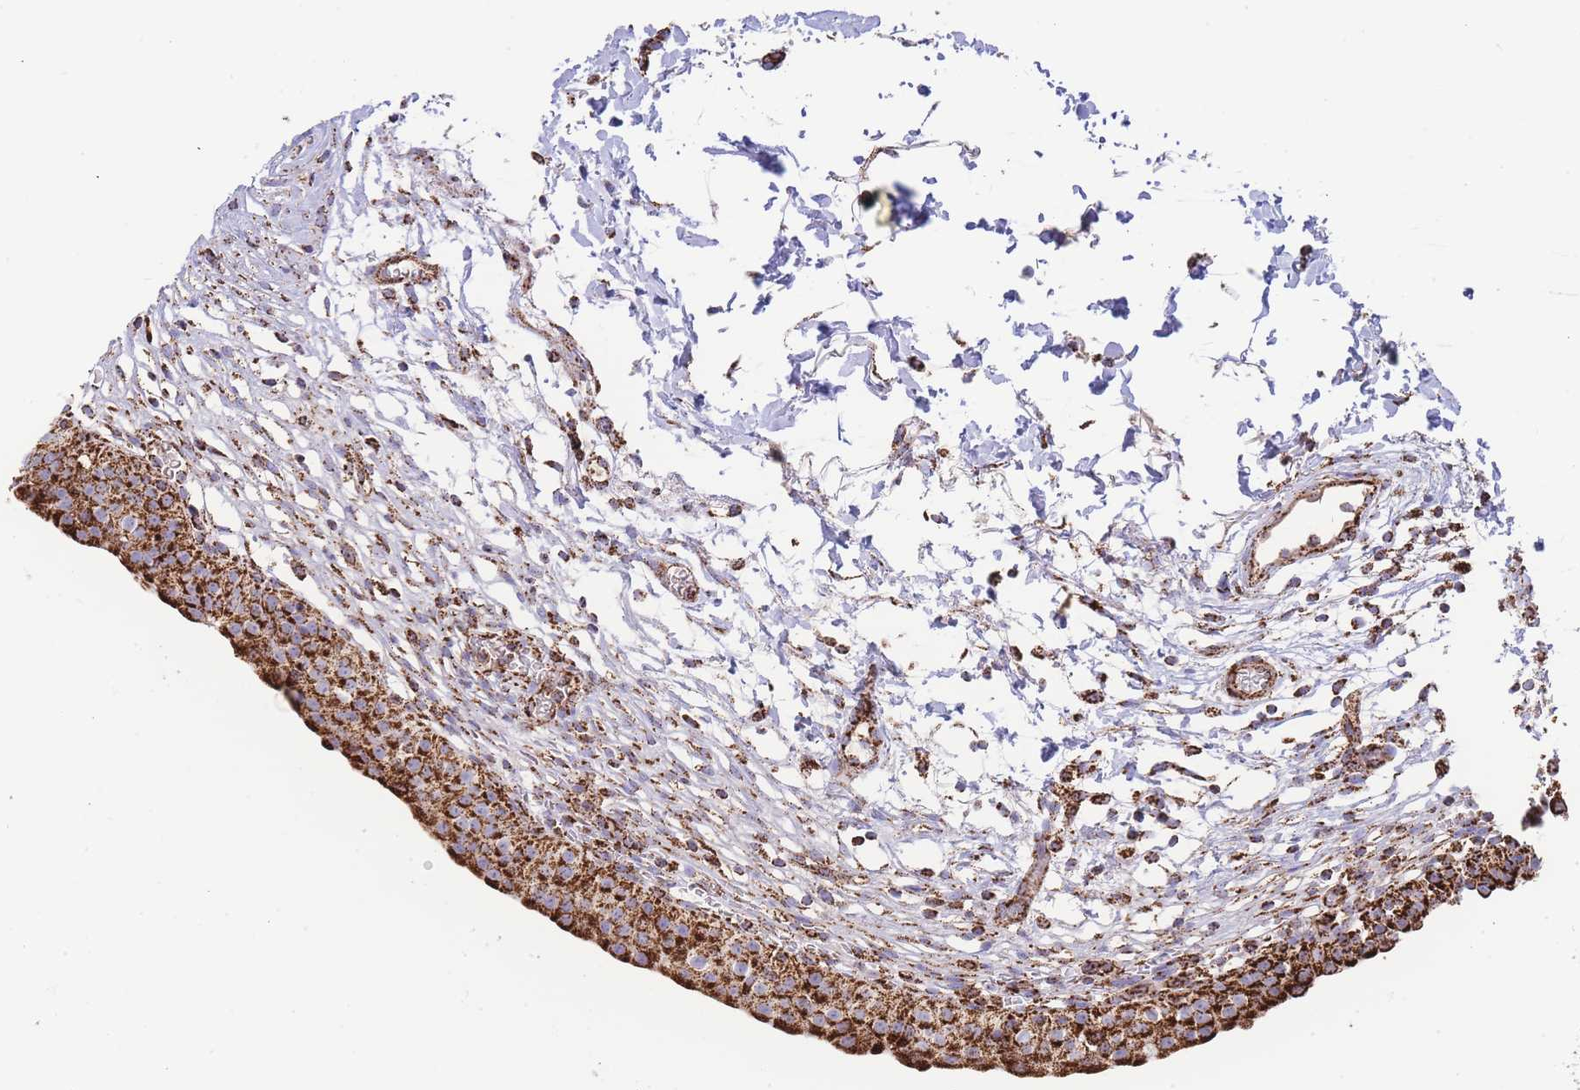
{"staining": {"intensity": "strong", "quantity": ">75%", "location": "cytoplasmic/membranous"}, "tissue": "urinary bladder", "cell_type": "Urothelial cells", "image_type": "normal", "snomed": [{"axis": "morphology", "description": "Normal tissue, NOS"}, {"axis": "topography", "description": "Urinary bladder"}, {"axis": "topography", "description": "Peripheral nerve tissue"}], "caption": "Unremarkable urinary bladder was stained to show a protein in brown. There is high levels of strong cytoplasmic/membranous positivity in approximately >75% of urothelial cells.", "gene": "GSTM1", "patient": {"sex": "male", "age": 55}}